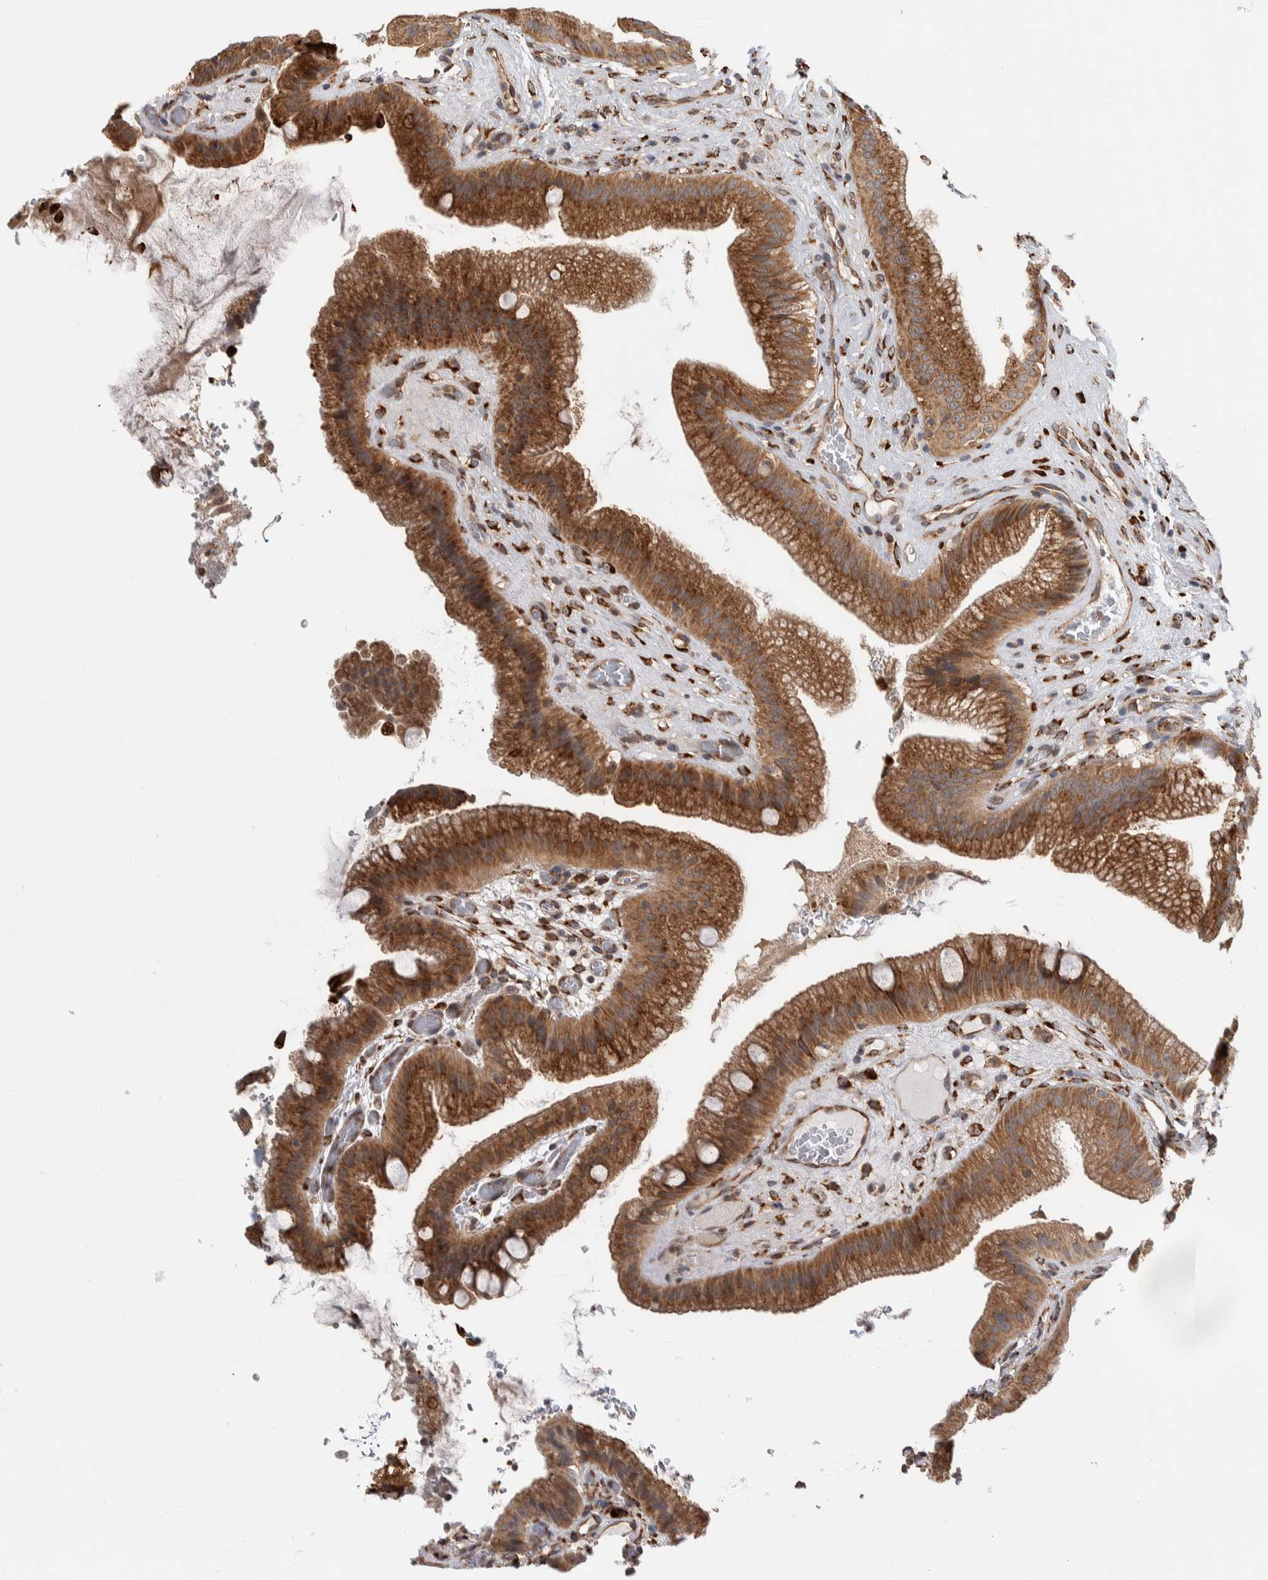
{"staining": {"intensity": "strong", "quantity": ">75%", "location": "cytoplasmic/membranous"}, "tissue": "gallbladder", "cell_type": "Glandular cells", "image_type": "normal", "snomed": [{"axis": "morphology", "description": "Normal tissue, NOS"}, {"axis": "topography", "description": "Gallbladder"}], "caption": "Glandular cells exhibit high levels of strong cytoplasmic/membranous expression in about >75% of cells in normal gallbladder.", "gene": "EIF3H", "patient": {"sex": "male", "age": 49}}